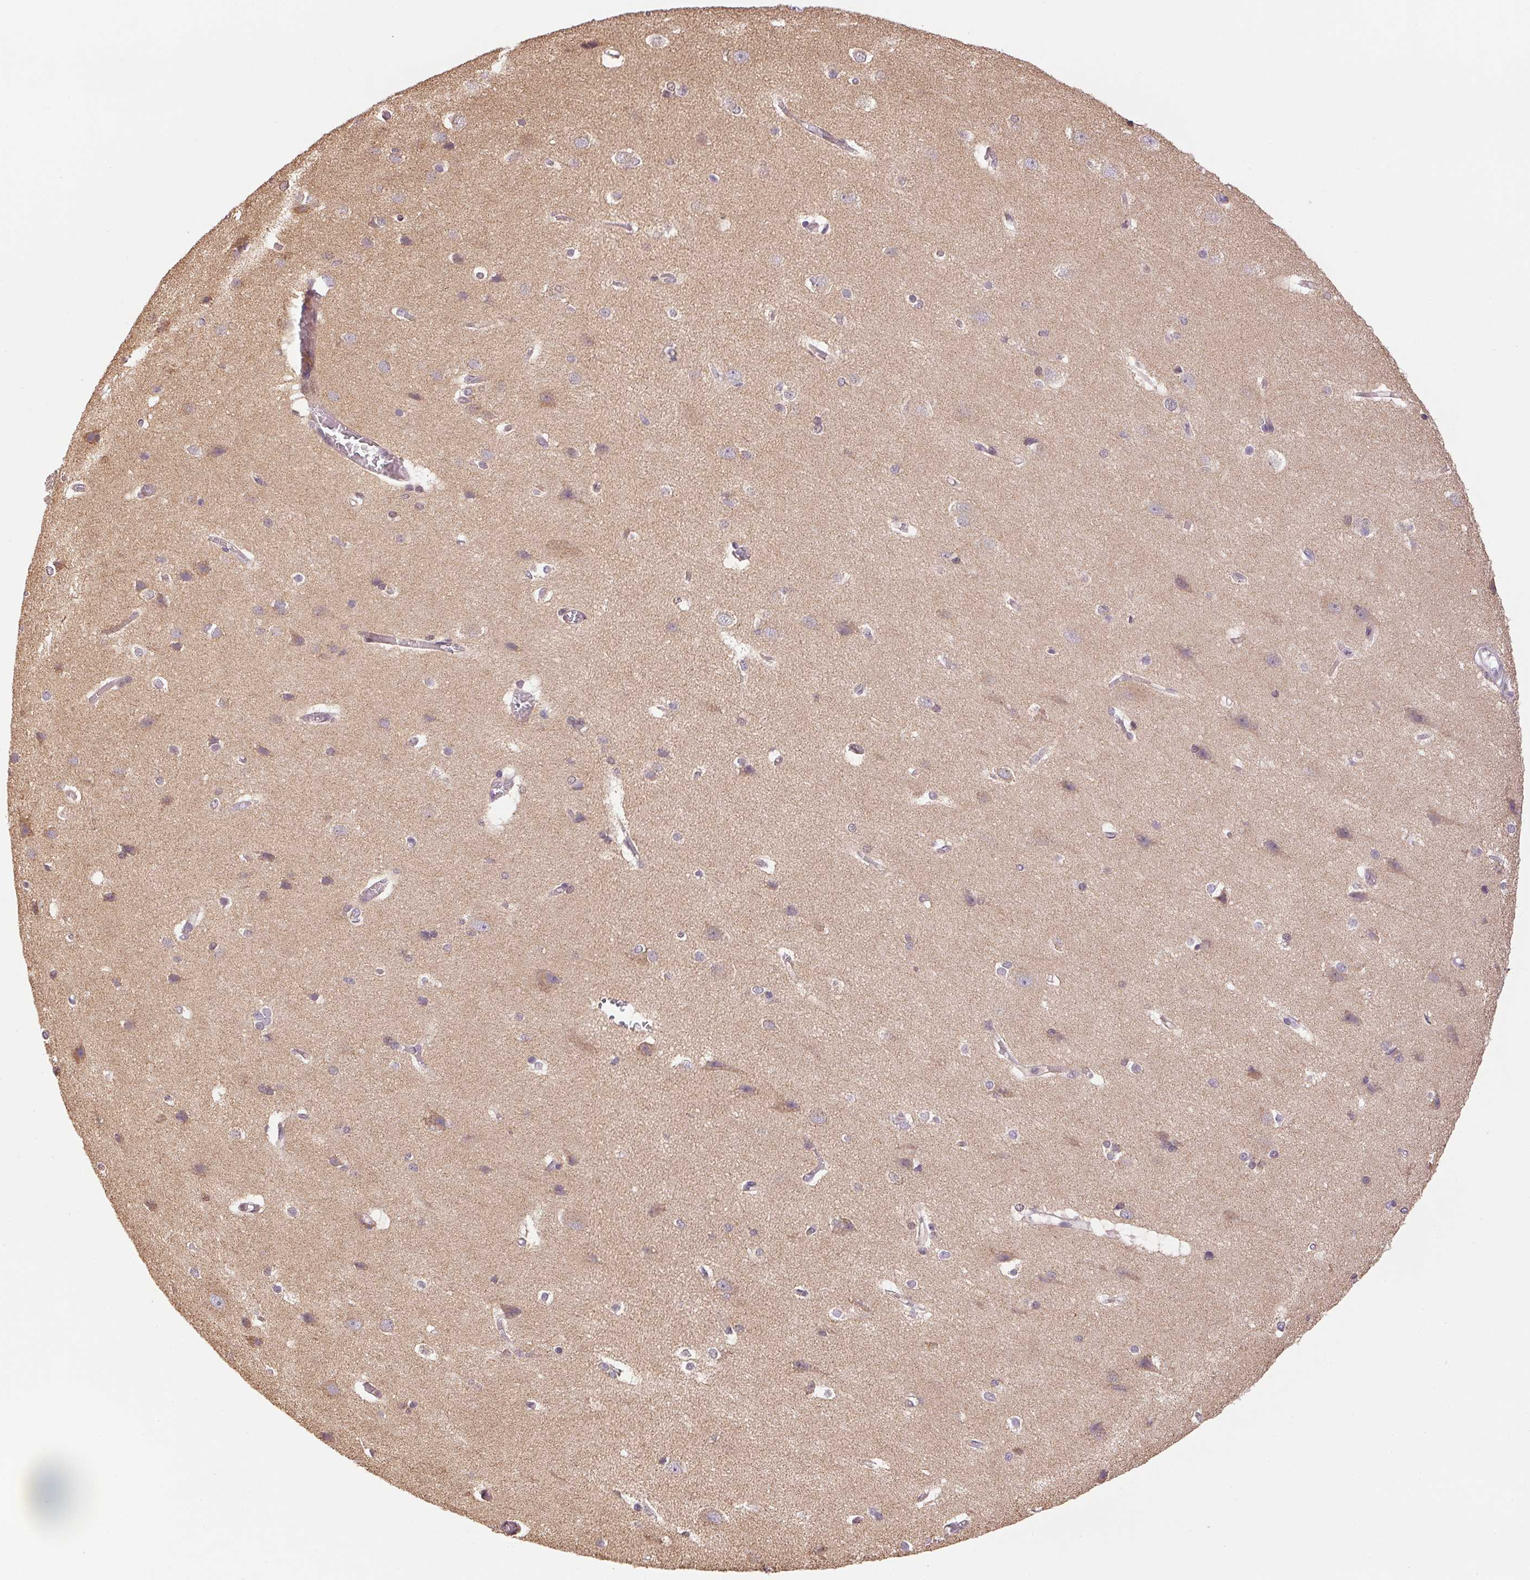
{"staining": {"intensity": "negative", "quantity": "none", "location": "none"}, "tissue": "cerebral cortex", "cell_type": "Endothelial cells", "image_type": "normal", "snomed": [{"axis": "morphology", "description": "Normal tissue, NOS"}, {"axis": "topography", "description": "Cerebral cortex"}], "caption": "High power microscopy image of an IHC photomicrograph of normal cerebral cortex, revealing no significant expression in endothelial cells. Nuclei are stained in blue.", "gene": "SC5D", "patient": {"sex": "male", "age": 37}}